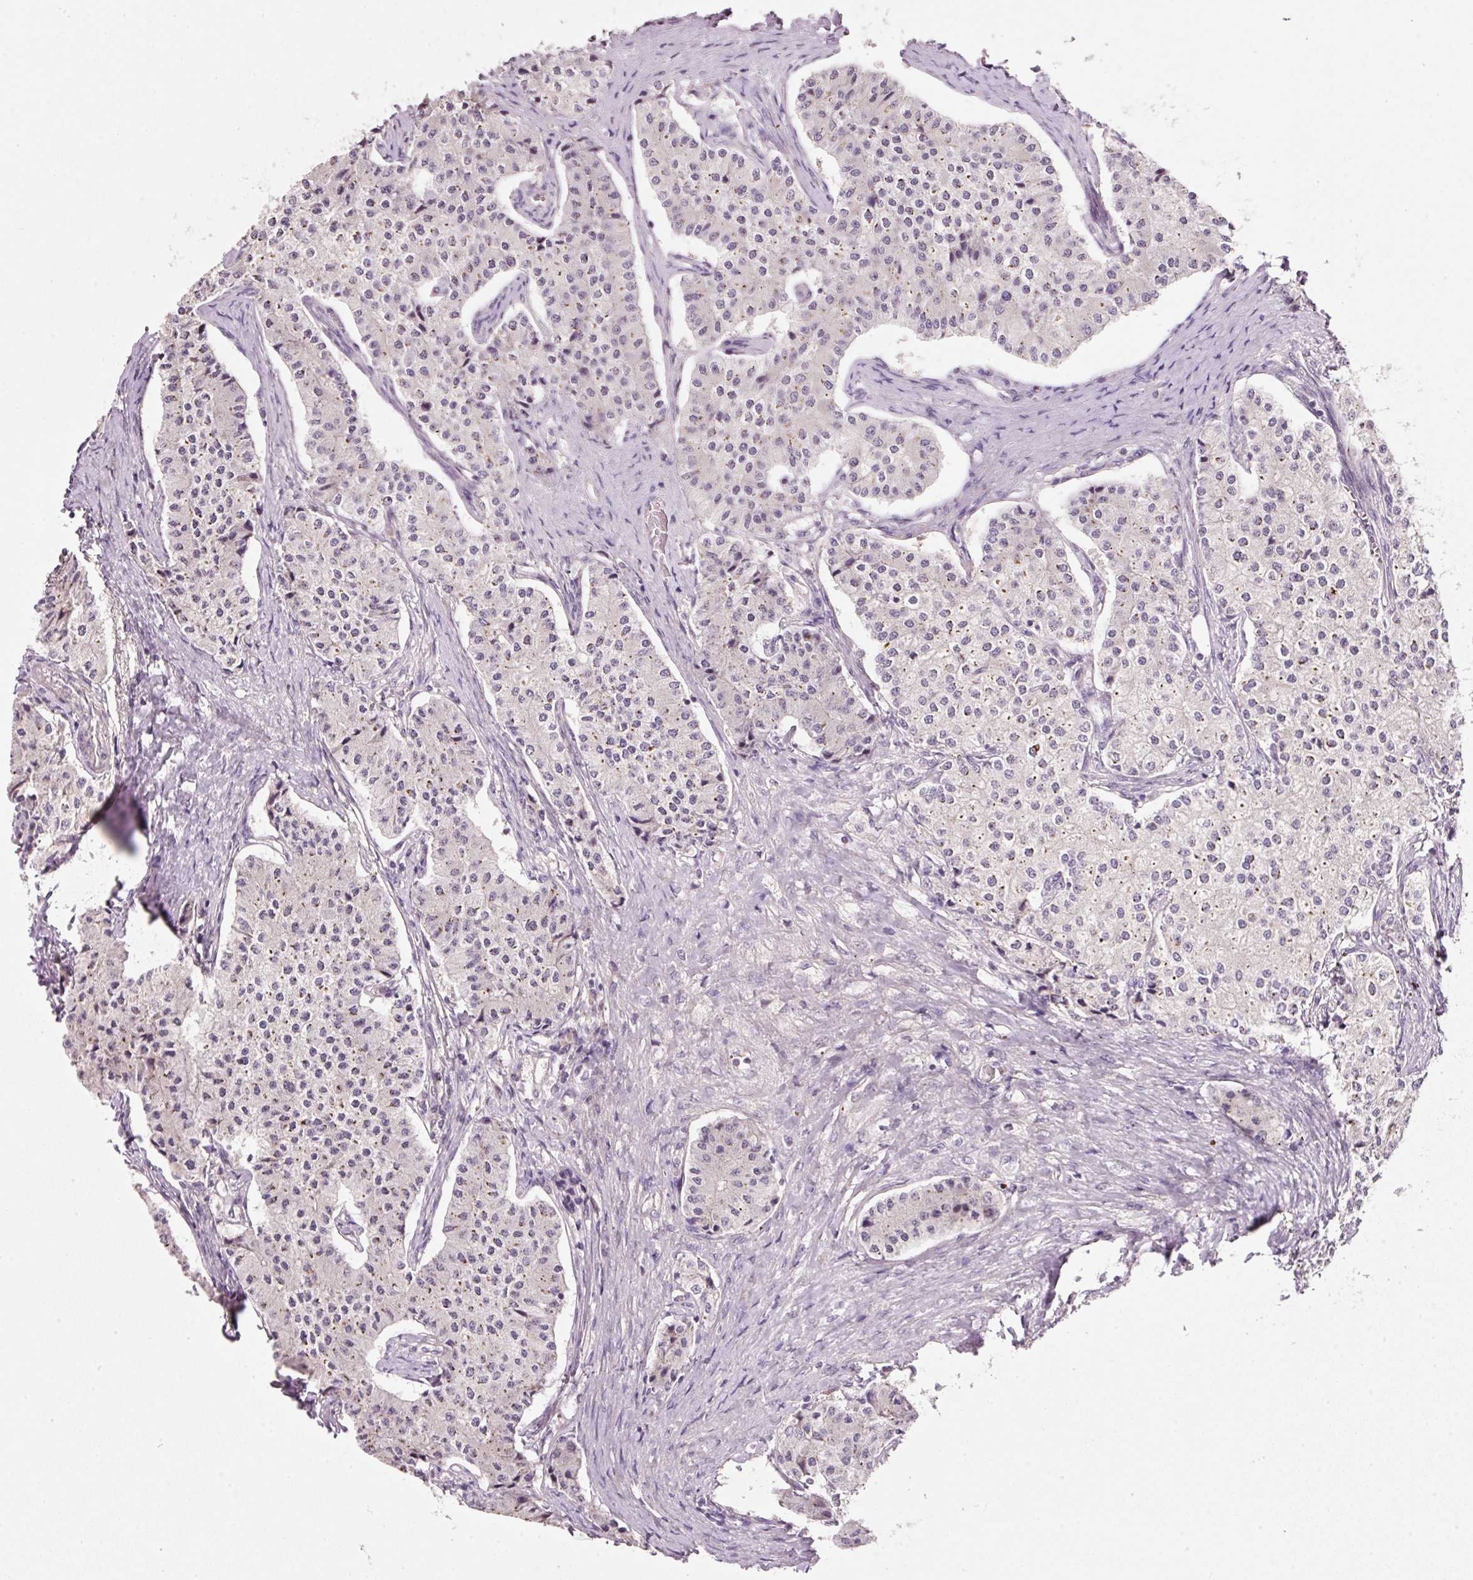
{"staining": {"intensity": "negative", "quantity": "none", "location": "none"}, "tissue": "carcinoid", "cell_type": "Tumor cells", "image_type": "cancer", "snomed": [{"axis": "morphology", "description": "Carcinoid, malignant, NOS"}, {"axis": "topography", "description": "Colon"}], "caption": "A histopathology image of human carcinoid is negative for staining in tumor cells.", "gene": "TIRAP", "patient": {"sex": "female", "age": 52}}